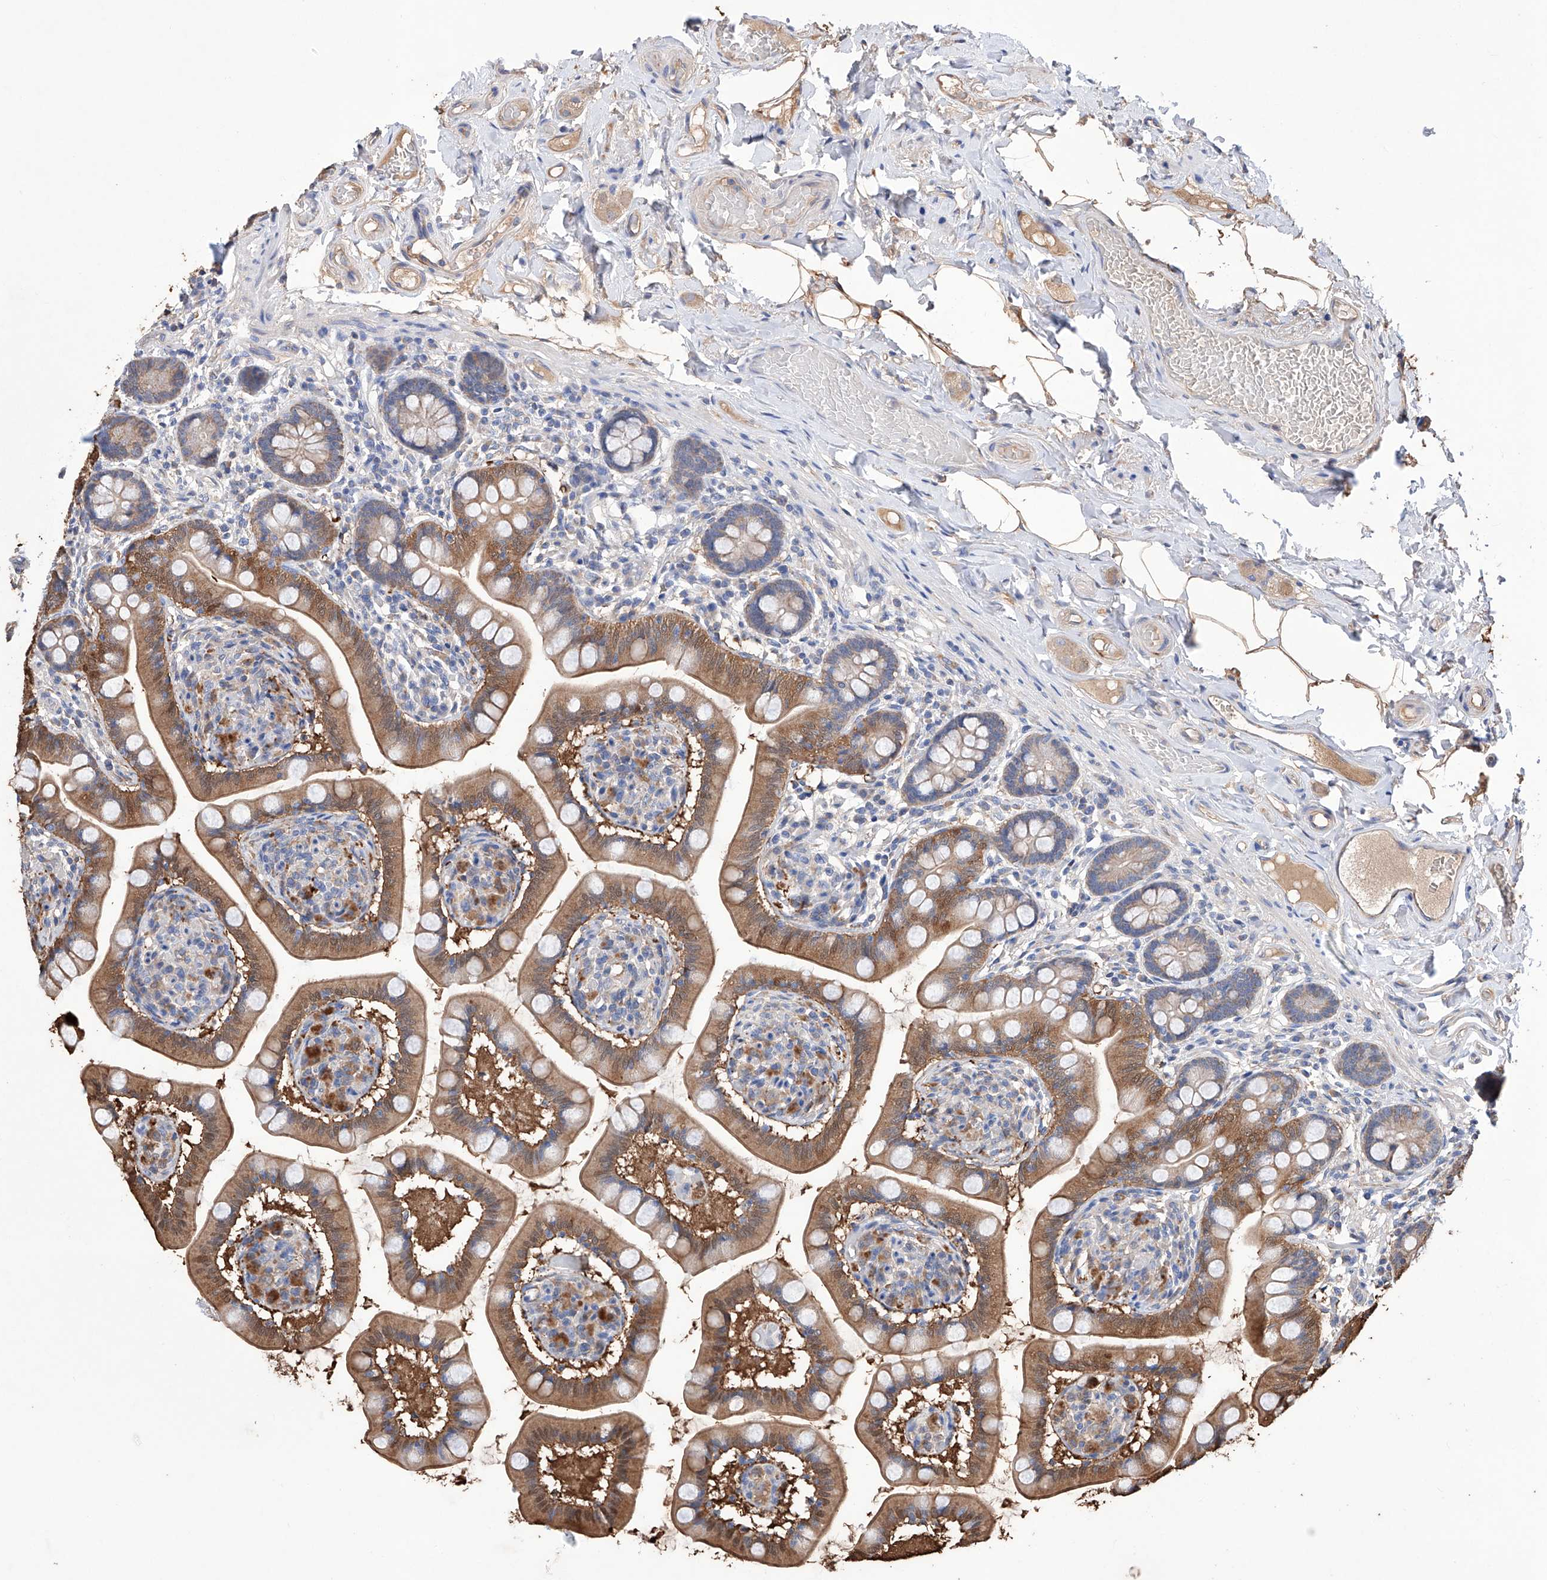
{"staining": {"intensity": "moderate", "quantity": ">75%", "location": "cytoplasmic/membranous"}, "tissue": "small intestine", "cell_type": "Glandular cells", "image_type": "normal", "snomed": [{"axis": "morphology", "description": "Normal tissue, NOS"}, {"axis": "topography", "description": "Small intestine"}], "caption": "Immunohistochemistry (IHC) histopathology image of normal human small intestine stained for a protein (brown), which shows medium levels of moderate cytoplasmic/membranous expression in about >75% of glandular cells.", "gene": "AFG1L", "patient": {"sex": "female", "age": 64}}